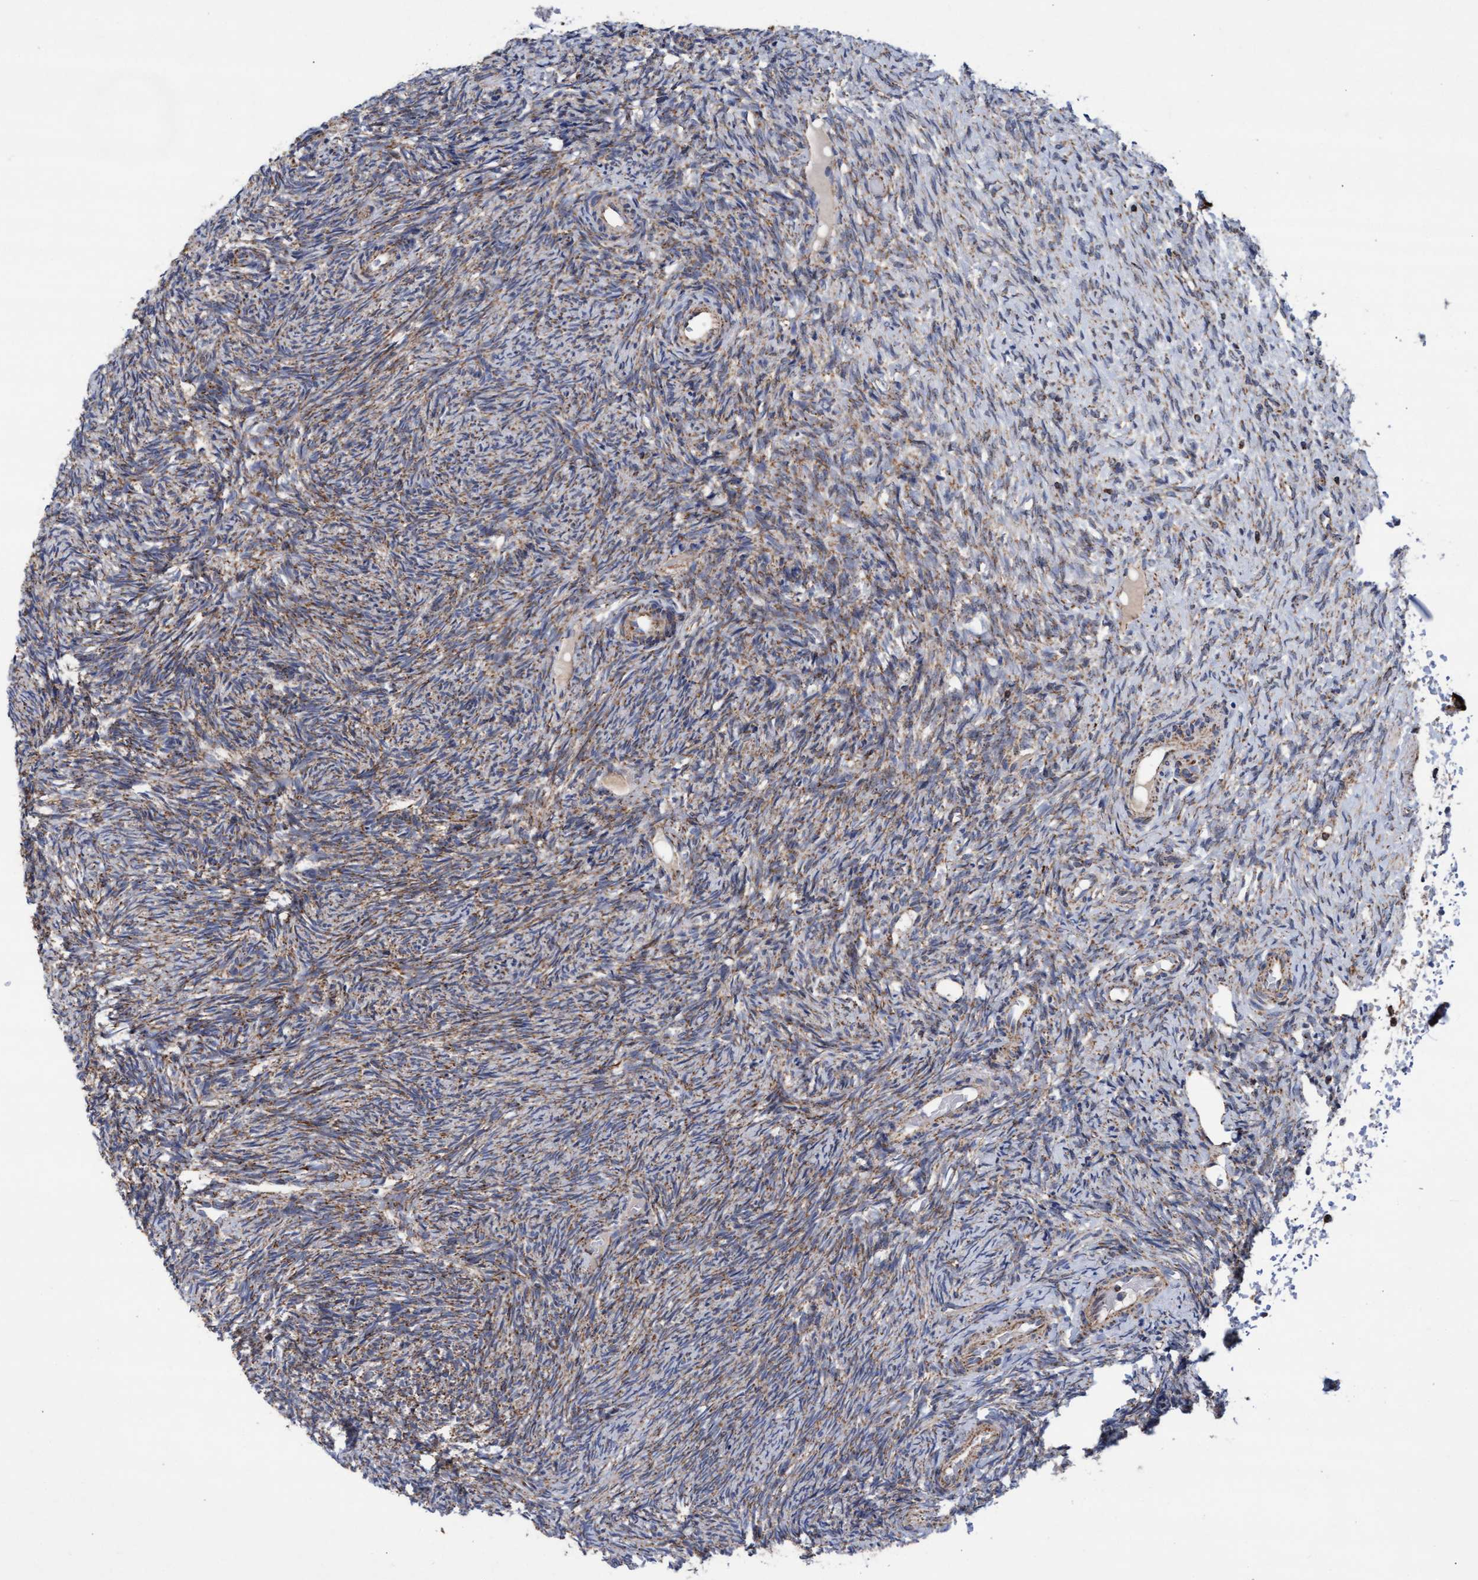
{"staining": {"intensity": "strong", "quantity": ">75%", "location": "cytoplasmic/membranous"}, "tissue": "ovary", "cell_type": "Follicle cells", "image_type": "normal", "snomed": [{"axis": "morphology", "description": "Normal tissue, NOS"}, {"axis": "topography", "description": "Ovary"}], "caption": "DAB (3,3'-diaminobenzidine) immunohistochemical staining of unremarkable ovary demonstrates strong cytoplasmic/membranous protein expression in about >75% of follicle cells.", "gene": "MRPL38", "patient": {"sex": "female", "age": 41}}